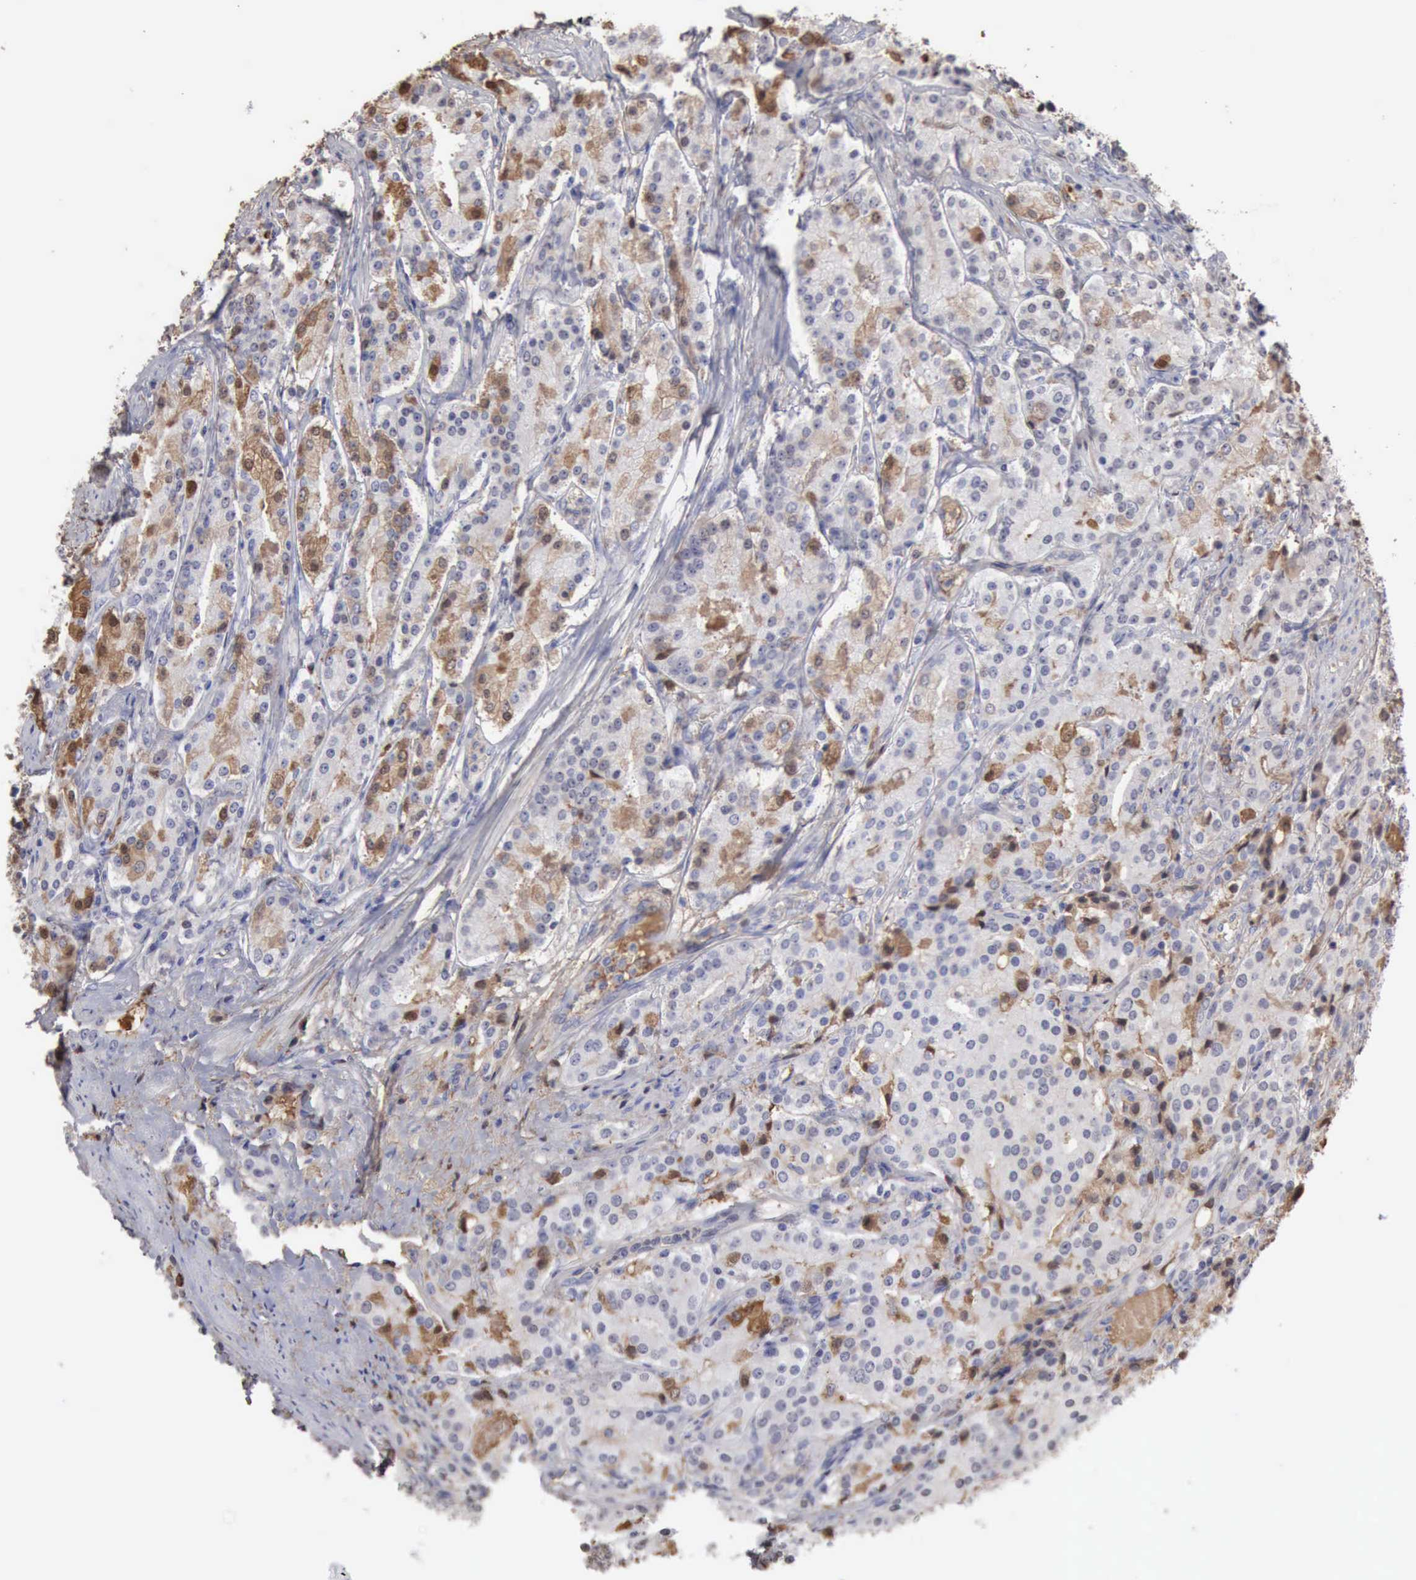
{"staining": {"intensity": "moderate", "quantity": "<25%", "location": "nuclear"}, "tissue": "prostate cancer", "cell_type": "Tumor cells", "image_type": "cancer", "snomed": [{"axis": "morphology", "description": "Adenocarcinoma, Medium grade"}, {"axis": "topography", "description": "Prostate"}], "caption": "Tumor cells display low levels of moderate nuclear positivity in about <25% of cells in human adenocarcinoma (medium-grade) (prostate).", "gene": "SERPINA1", "patient": {"sex": "male", "age": 72}}